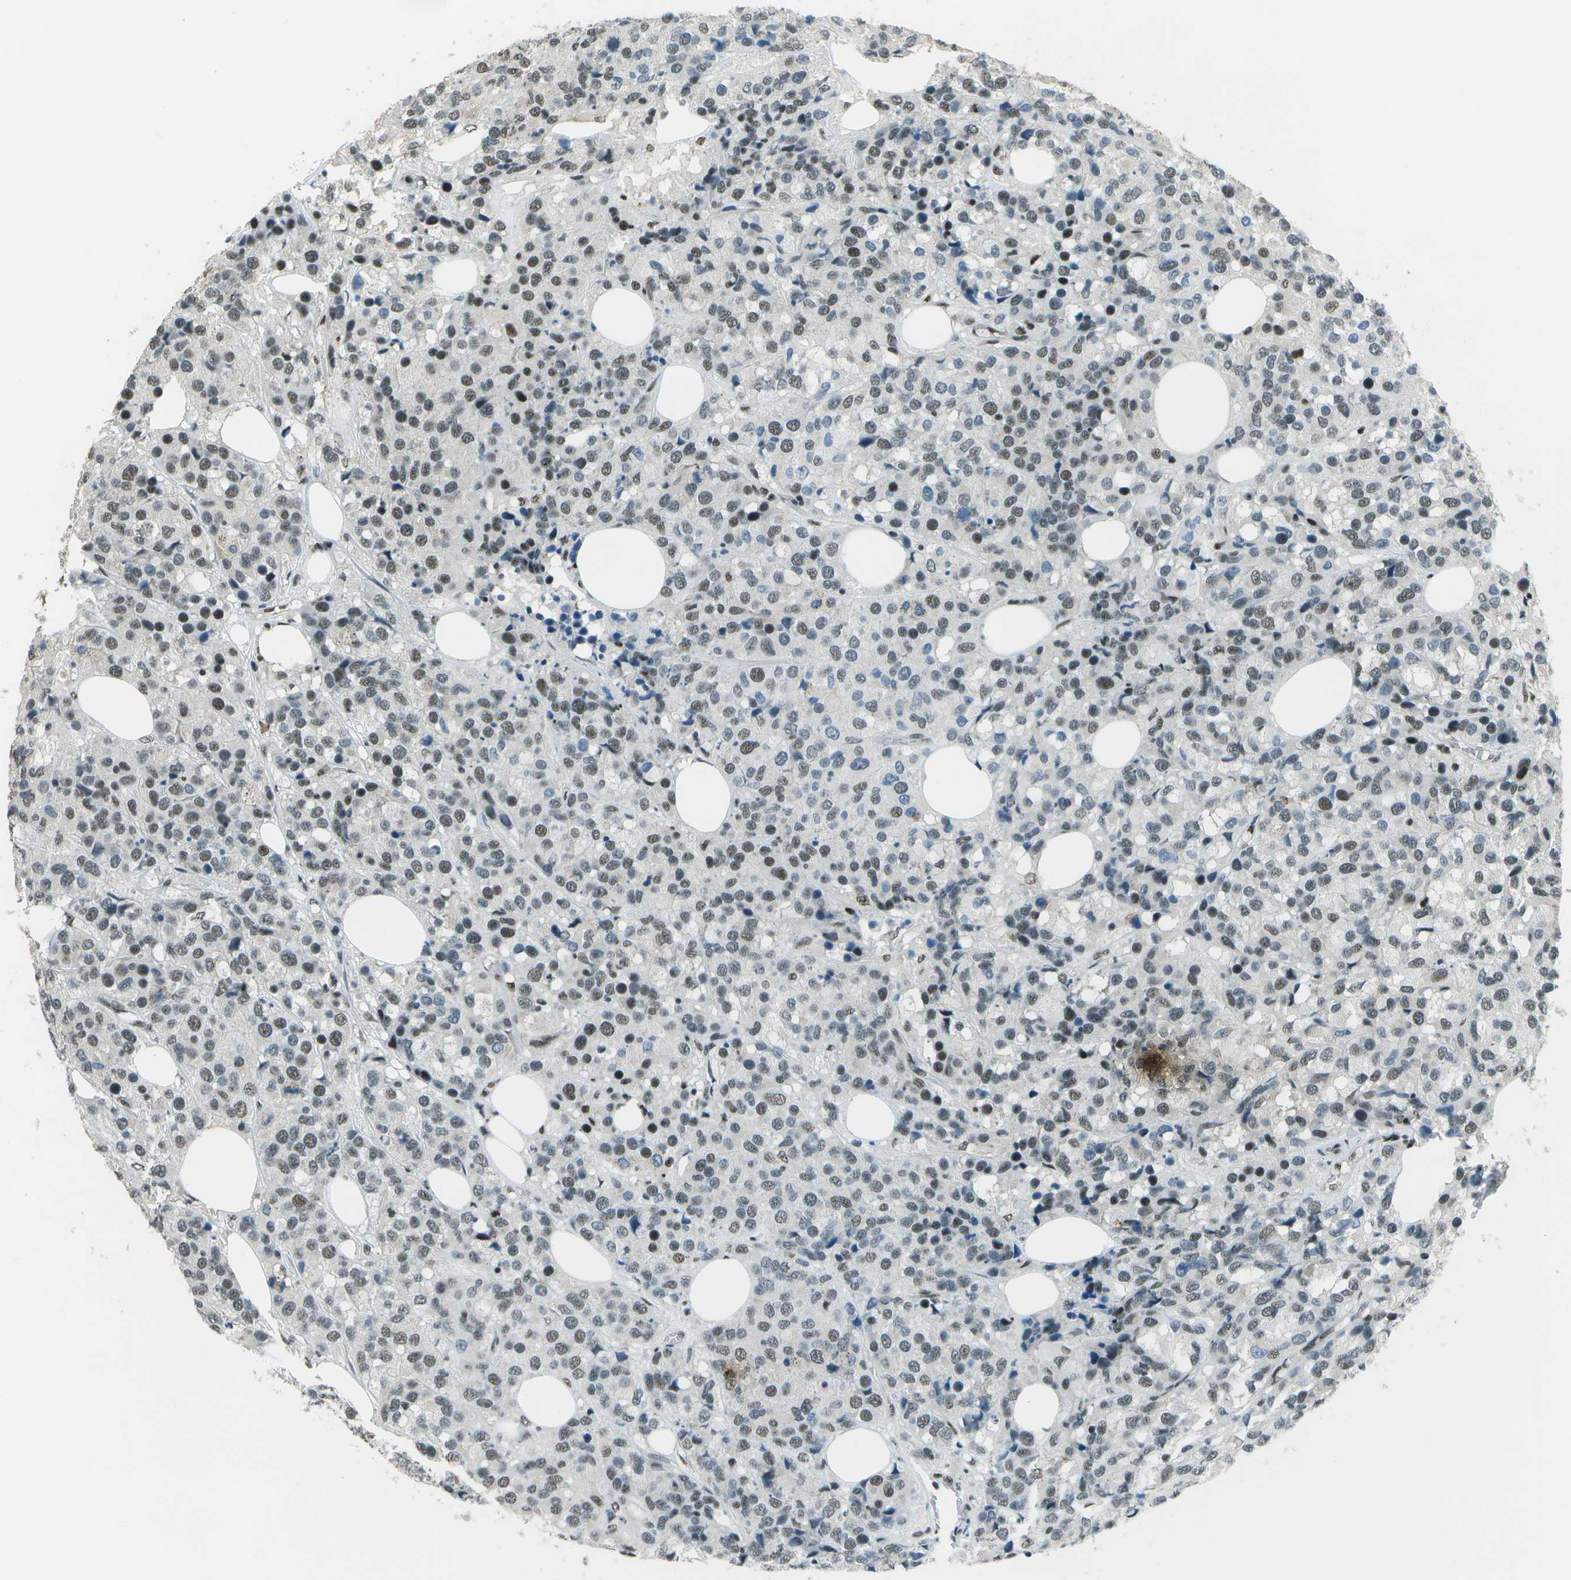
{"staining": {"intensity": "weak", "quantity": "25%-75%", "location": "nuclear"}, "tissue": "breast cancer", "cell_type": "Tumor cells", "image_type": "cancer", "snomed": [{"axis": "morphology", "description": "Lobular carcinoma"}, {"axis": "topography", "description": "Breast"}], "caption": "Breast cancer was stained to show a protein in brown. There is low levels of weak nuclear expression in approximately 25%-75% of tumor cells. Immunohistochemistry (ihc) stains the protein in brown and the nuclei are stained blue.", "gene": "DEPDC1", "patient": {"sex": "female", "age": 59}}